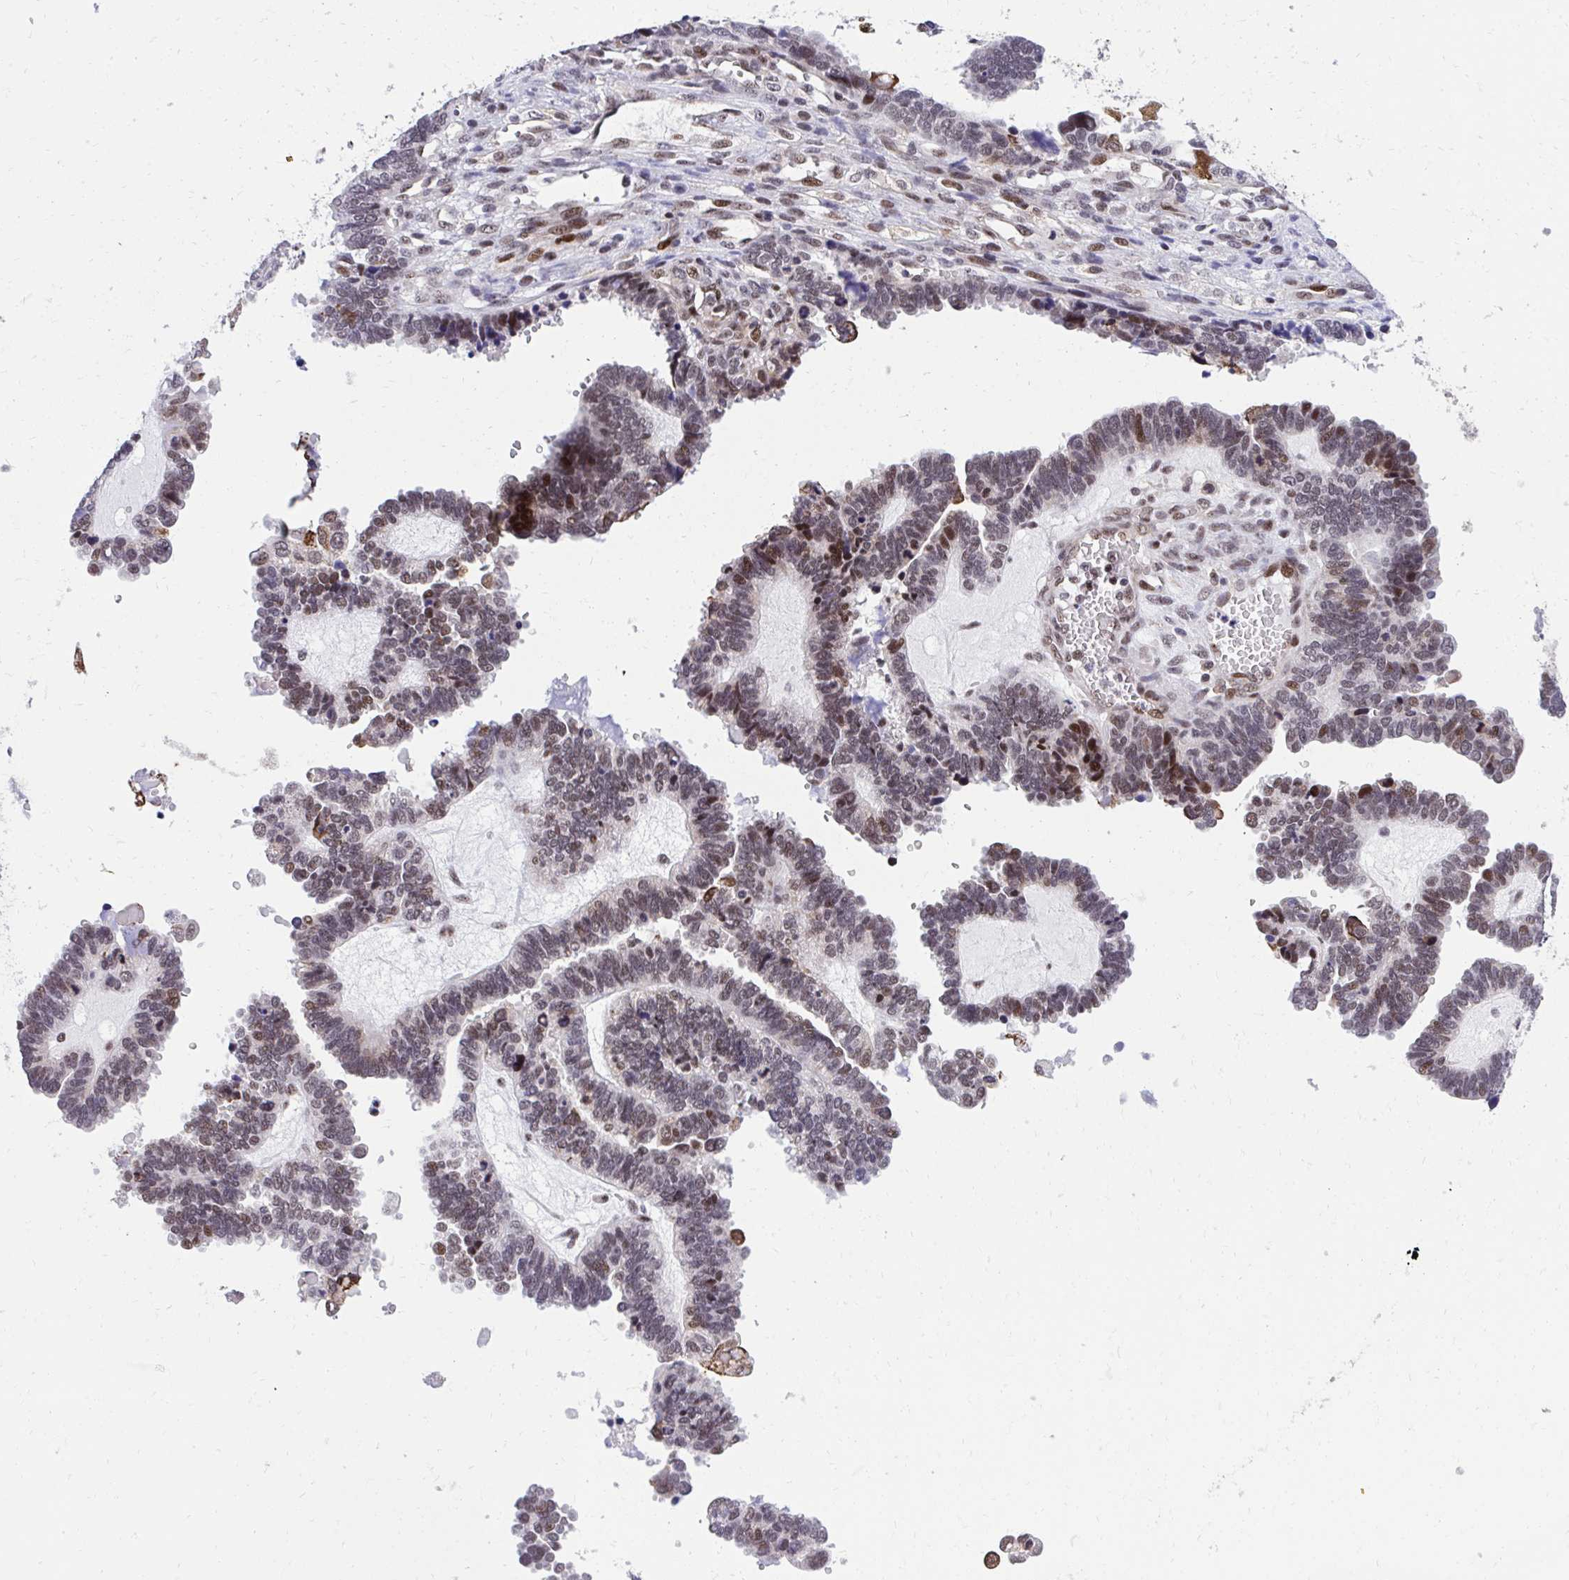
{"staining": {"intensity": "moderate", "quantity": "25%-75%", "location": "nuclear"}, "tissue": "ovarian cancer", "cell_type": "Tumor cells", "image_type": "cancer", "snomed": [{"axis": "morphology", "description": "Cystadenocarcinoma, serous, NOS"}, {"axis": "topography", "description": "Ovary"}], "caption": "IHC image of neoplastic tissue: ovarian serous cystadenocarcinoma stained using IHC reveals medium levels of moderate protein expression localized specifically in the nuclear of tumor cells, appearing as a nuclear brown color.", "gene": "HOXA4", "patient": {"sex": "female", "age": 51}}